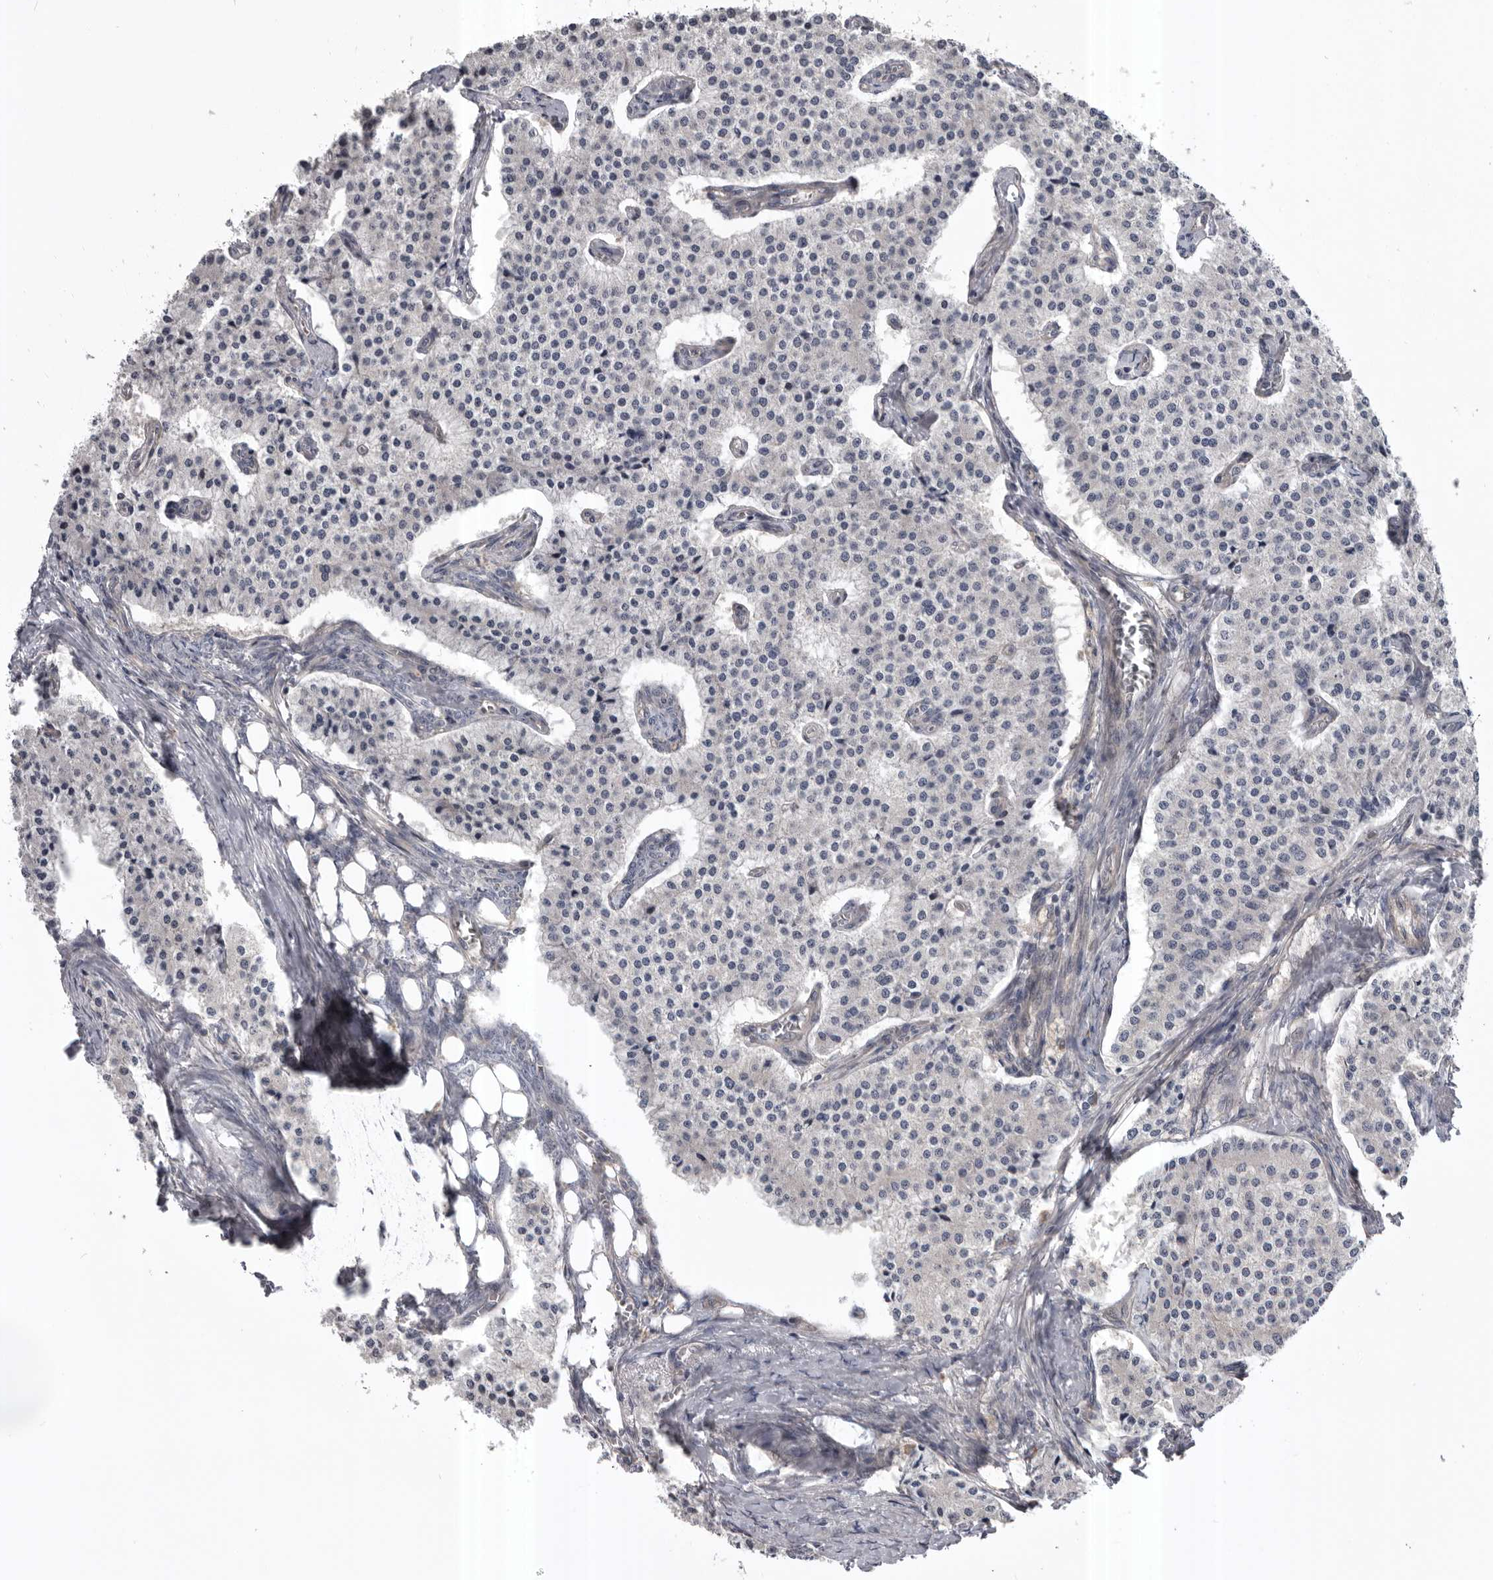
{"staining": {"intensity": "negative", "quantity": "none", "location": "none"}, "tissue": "carcinoid", "cell_type": "Tumor cells", "image_type": "cancer", "snomed": [{"axis": "morphology", "description": "Carcinoid, malignant, NOS"}, {"axis": "topography", "description": "Colon"}], "caption": "Micrograph shows no protein staining in tumor cells of carcinoid (malignant) tissue.", "gene": "RAB3GAP2", "patient": {"sex": "female", "age": 52}}